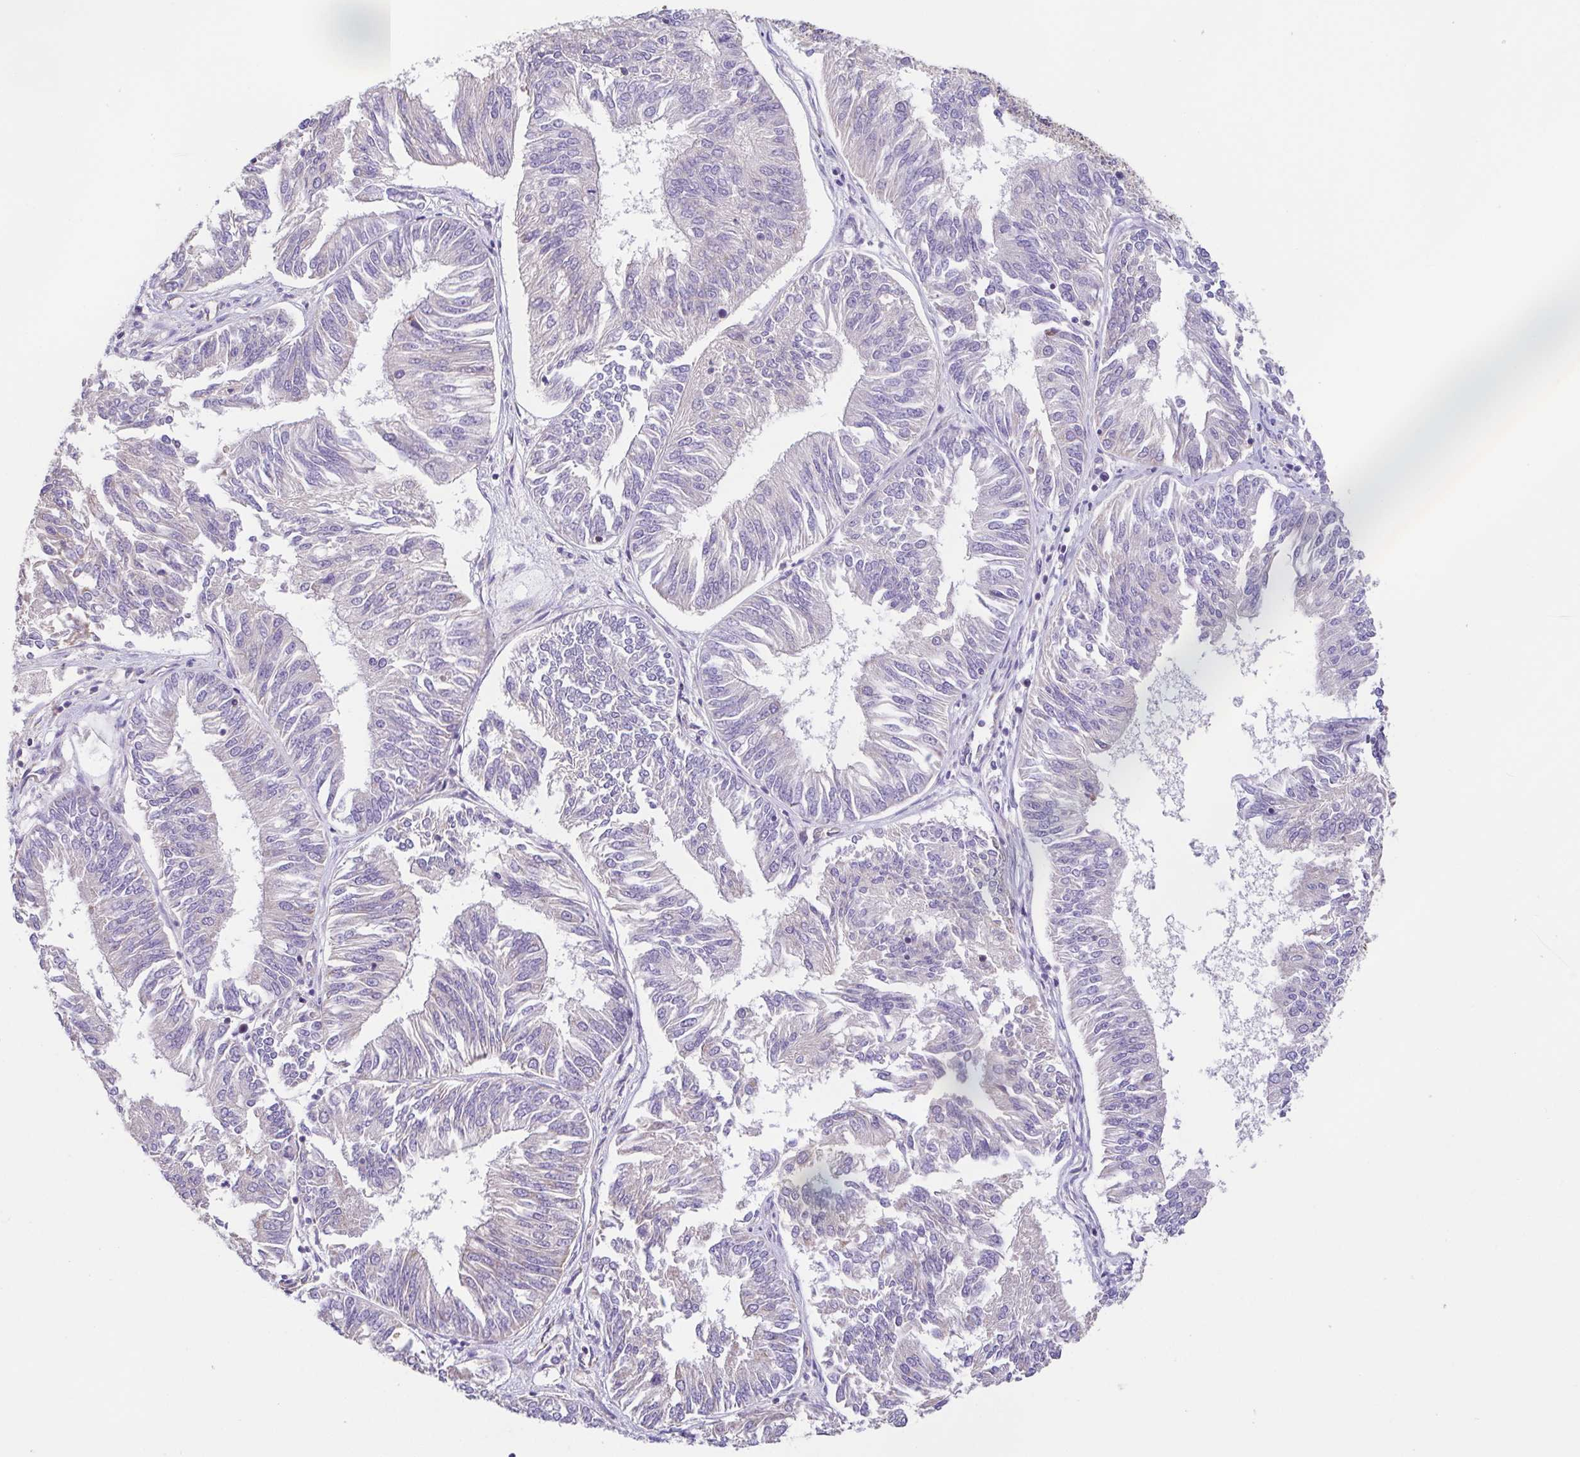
{"staining": {"intensity": "weak", "quantity": "<25%", "location": "cytoplasmic/membranous"}, "tissue": "endometrial cancer", "cell_type": "Tumor cells", "image_type": "cancer", "snomed": [{"axis": "morphology", "description": "Adenocarcinoma, NOS"}, {"axis": "topography", "description": "Endometrium"}], "caption": "Tumor cells are negative for protein expression in human endometrial cancer.", "gene": "GINM1", "patient": {"sex": "female", "age": 58}}